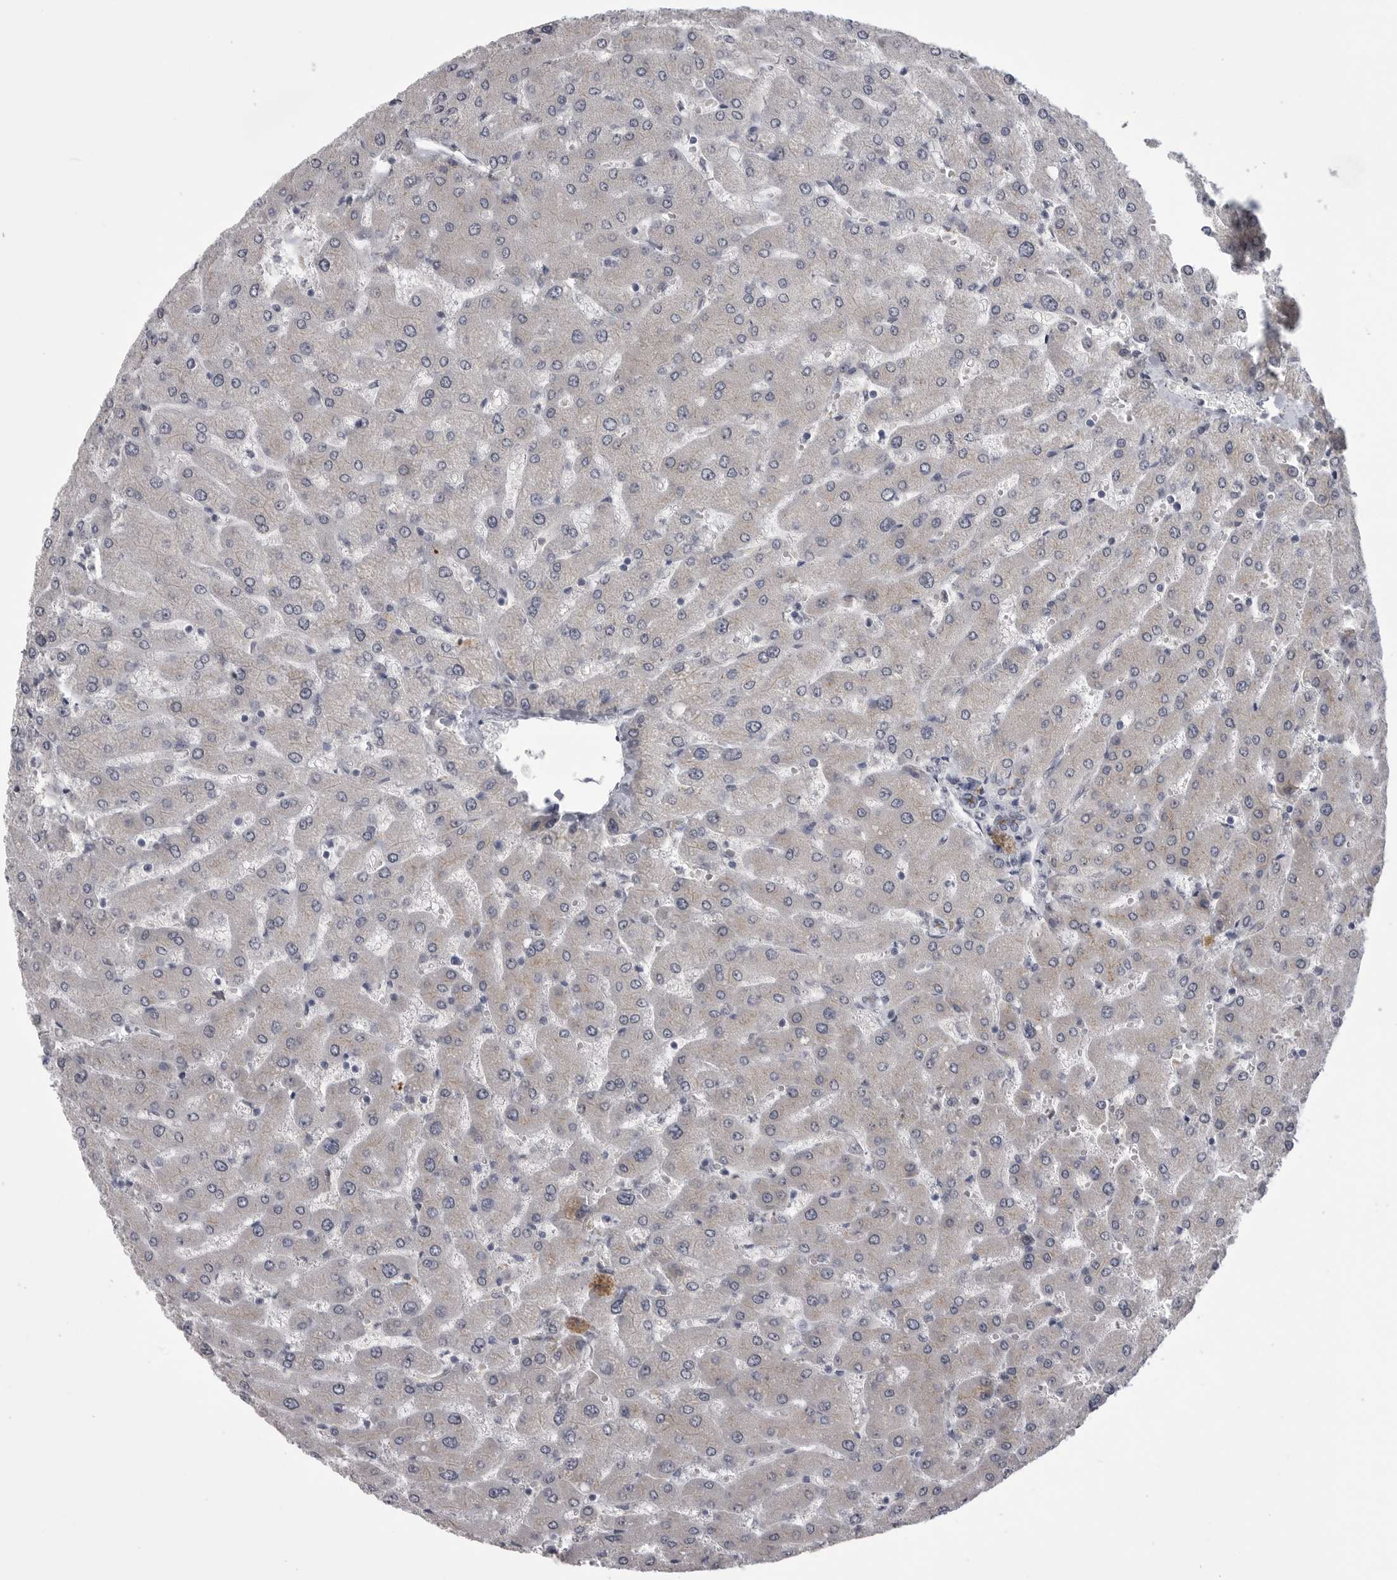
{"staining": {"intensity": "moderate", "quantity": "25%-75%", "location": "cytoplasmic/membranous"}, "tissue": "liver", "cell_type": "Cholangiocytes", "image_type": "normal", "snomed": [{"axis": "morphology", "description": "Normal tissue, NOS"}, {"axis": "topography", "description": "Liver"}], "caption": "Cholangiocytes demonstrate medium levels of moderate cytoplasmic/membranous expression in approximately 25%-75% of cells in unremarkable liver. The staining was performed using DAB, with brown indicating positive protein expression. Nuclei are stained blue with hematoxylin.", "gene": "SERPING1", "patient": {"sex": "male", "age": 55}}